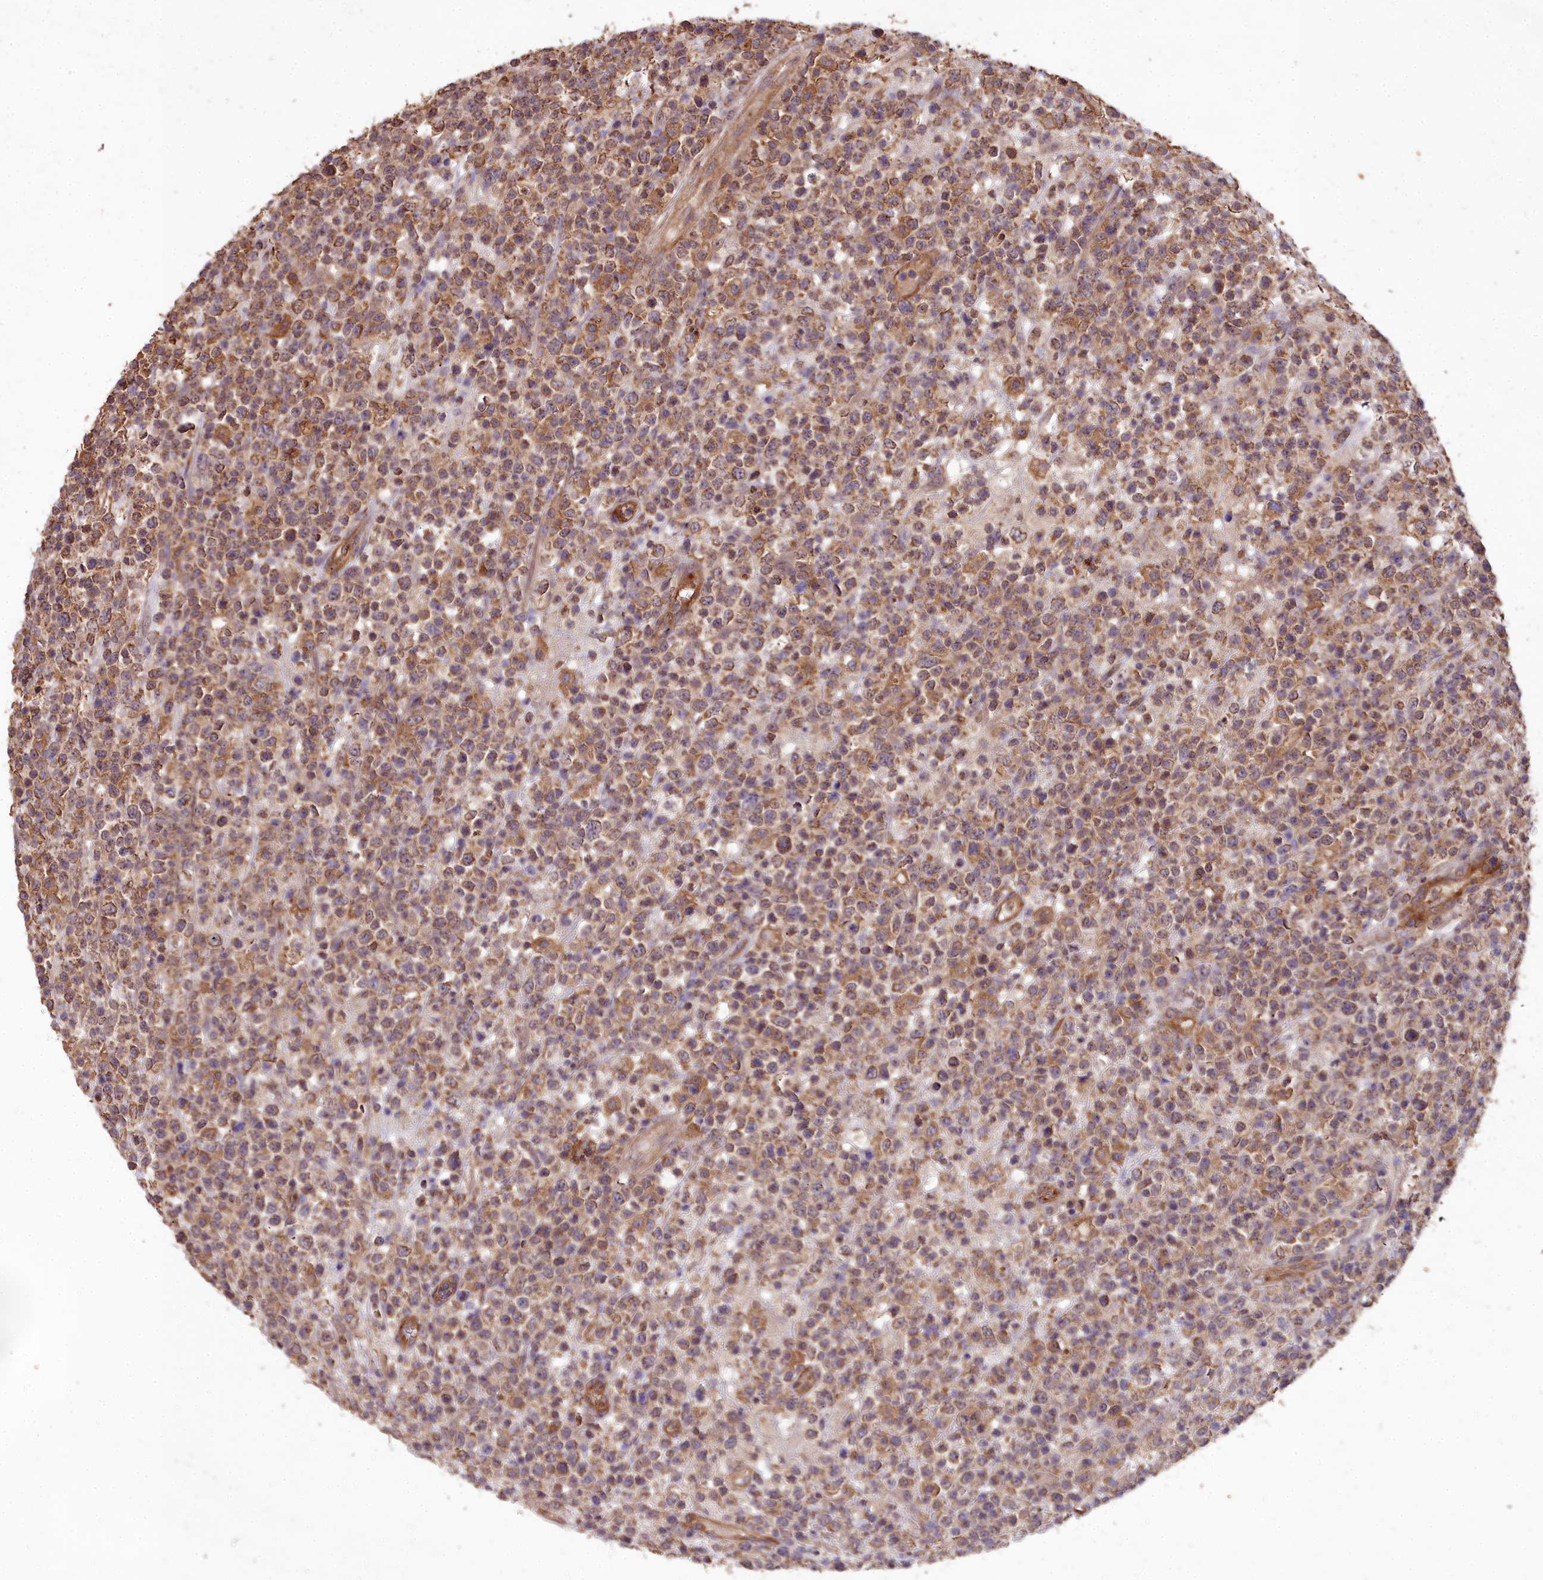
{"staining": {"intensity": "moderate", "quantity": ">75%", "location": "cytoplasmic/membranous"}, "tissue": "lymphoma", "cell_type": "Tumor cells", "image_type": "cancer", "snomed": [{"axis": "morphology", "description": "Malignant lymphoma, non-Hodgkin's type, High grade"}, {"axis": "topography", "description": "Colon"}], "caption": "Immunohistochemistry of malignant lymphoma, non-Hodgkin's type (high-grade) demonstrates medium levels of moderate cytoplasmic/membranous expression in about >75% of tumor cells. The protein of interest is stained brown, and the nuclei are stained in blue (DAB IHC with brightfield microscopy, high magnification).", "gene": "CEMIP2", "patient": {"sex": "female", "age": 53}}